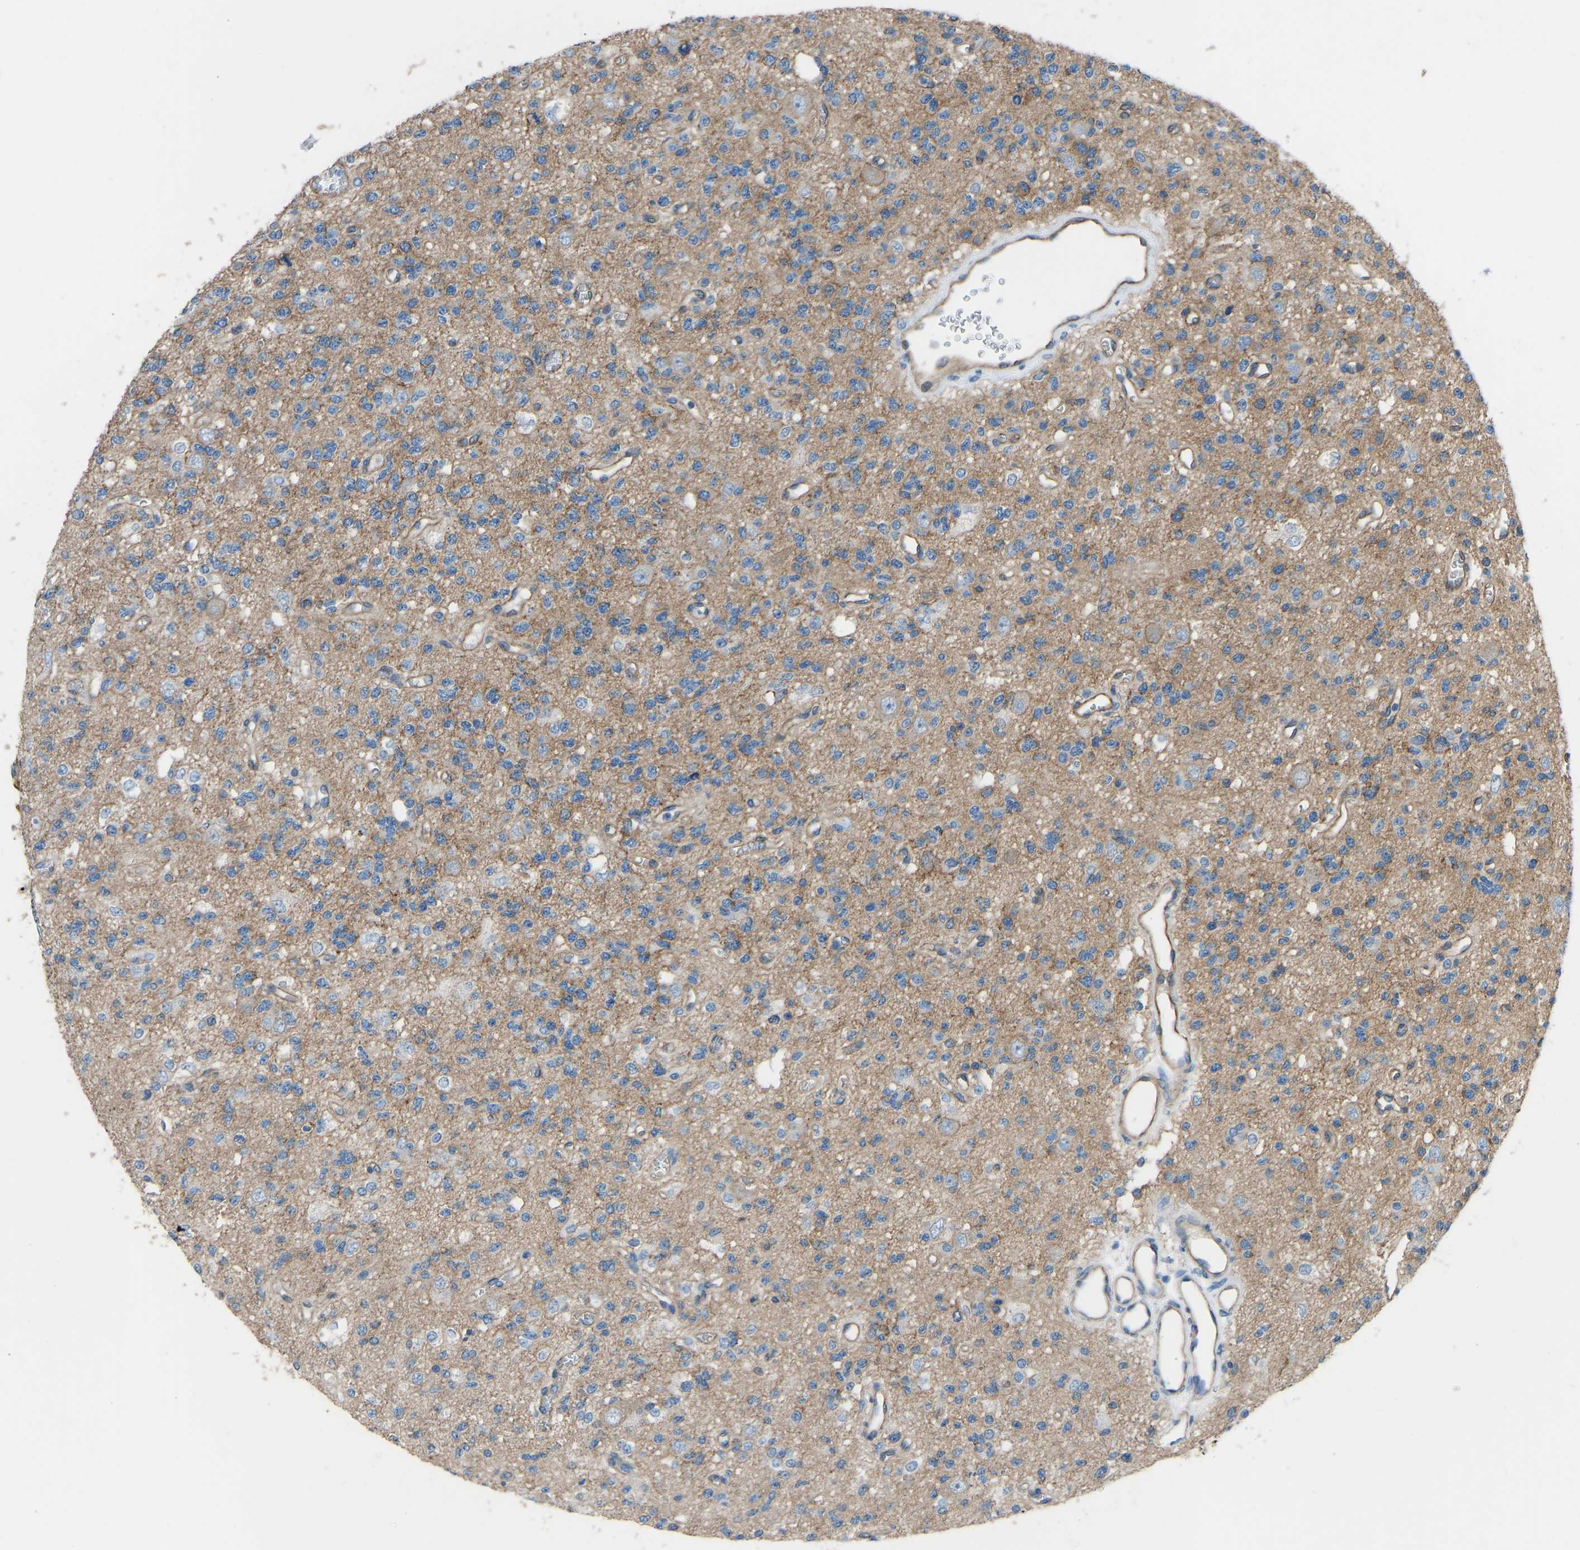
{"staining": {"intensity": "moderate", "quantity": "<25%", "location": "cytoplasmic/membranous"}, "tissue": "glioma", "cell_type": "Tumor cells", "image_type": "cancer", "snomed": [{"axis": "morphology", "description": "Glioma, malignant, Low grade"}, {"axis": "topography", "description": "Brain"}], "caption": "Moderate cytoplasmic/membranous staining is appreciated in approximately <25% of tumor cells in glioma.", "gene": "MYH10", "patient": {"sex": "male", "age": 38}}